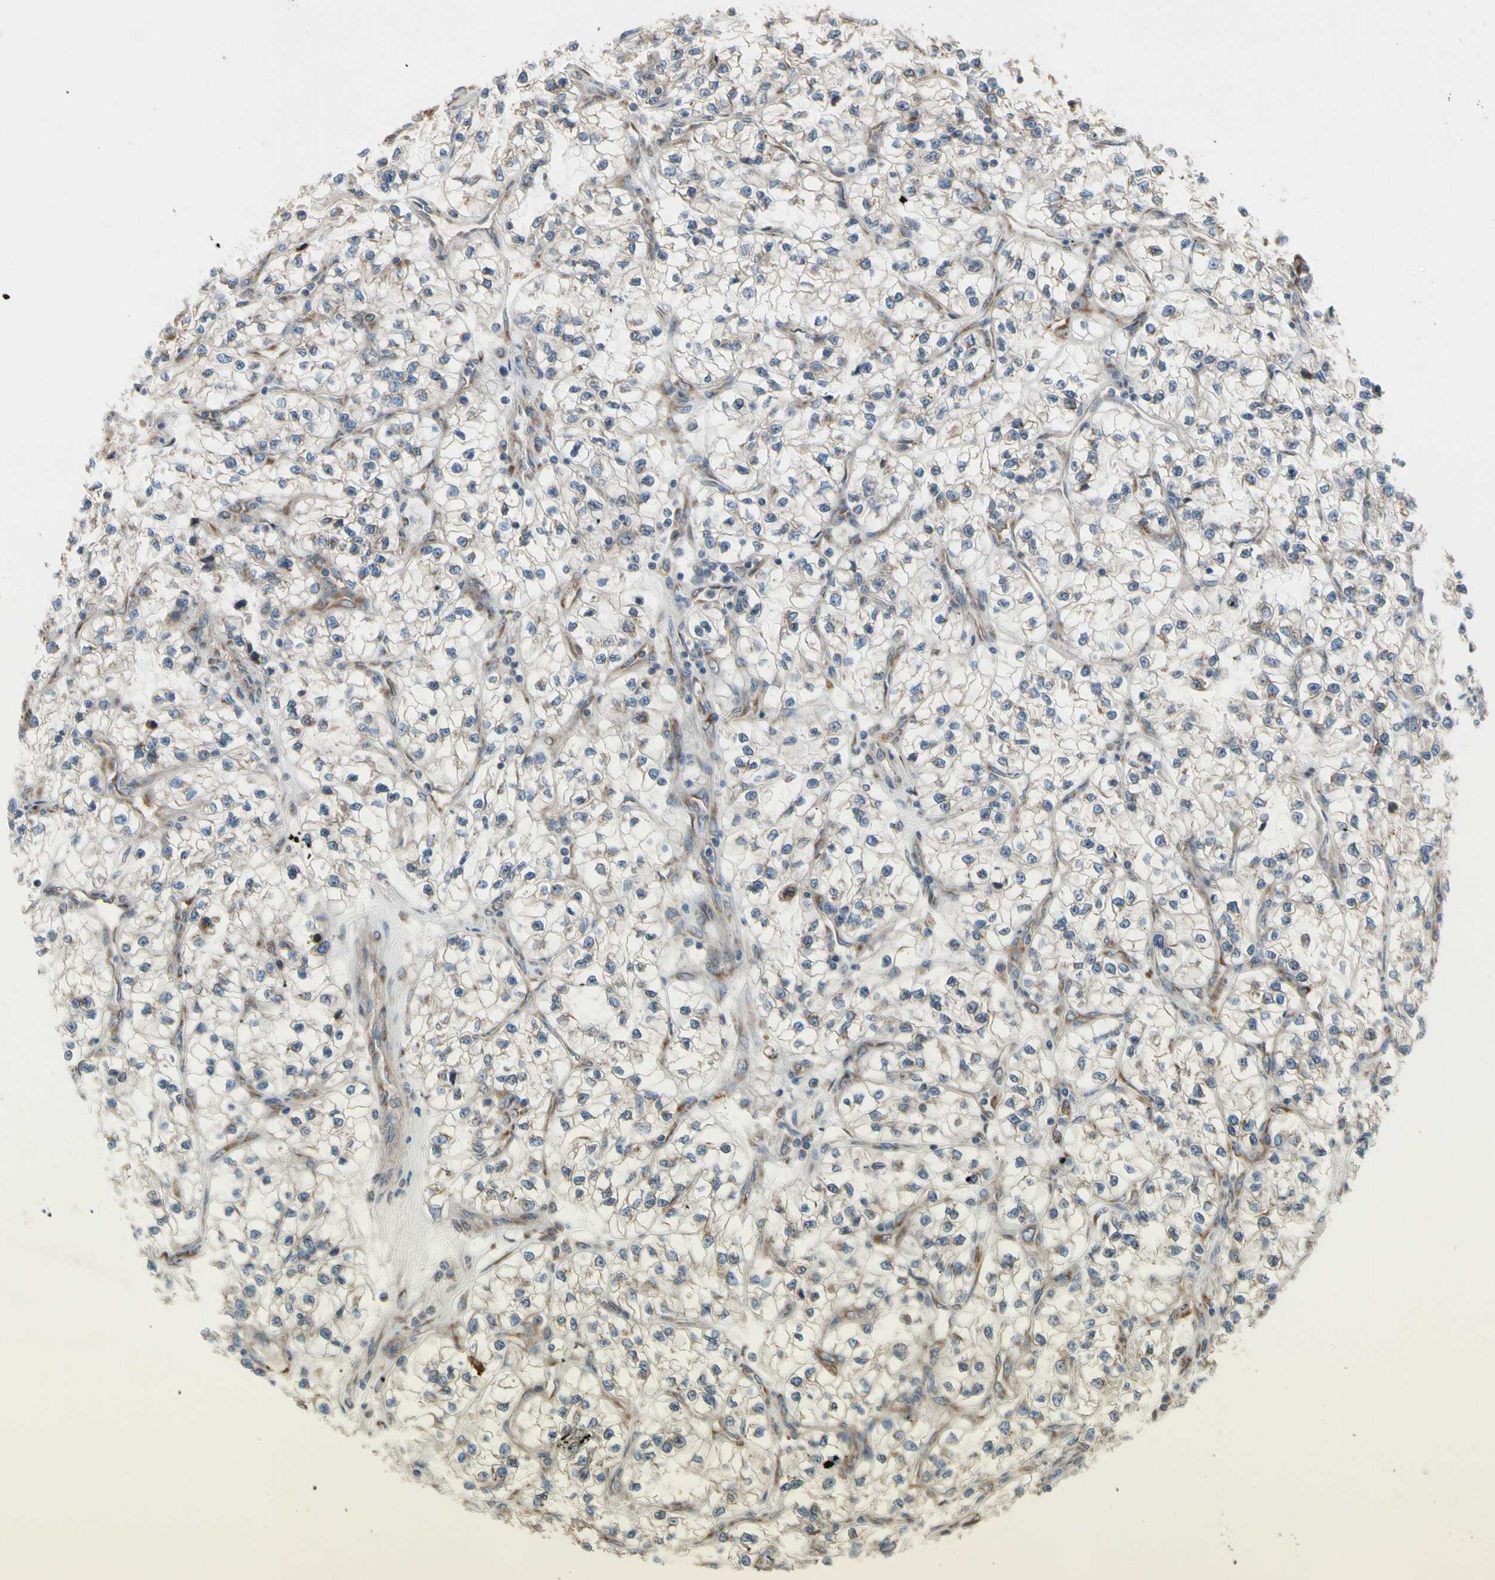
{"staining": {"intensity": "weak", "quantity": "<25%", "location": "cytoplasmic/membranous"}, "tissue": "renal cancer", "cell_type": "Tumor cells", "image_type": "cancer", "snomed": [{"axis": "morphology", "description": "Adenocarcinoma, NOS"}, {"axis": "topography", "description": "Kidney"}], "caption": "IHC of human renal adenocarcinoma displays no staining in tumor cells.", "gene": "SLC39A9", "patient": {"sex": "female", "age": 57}}